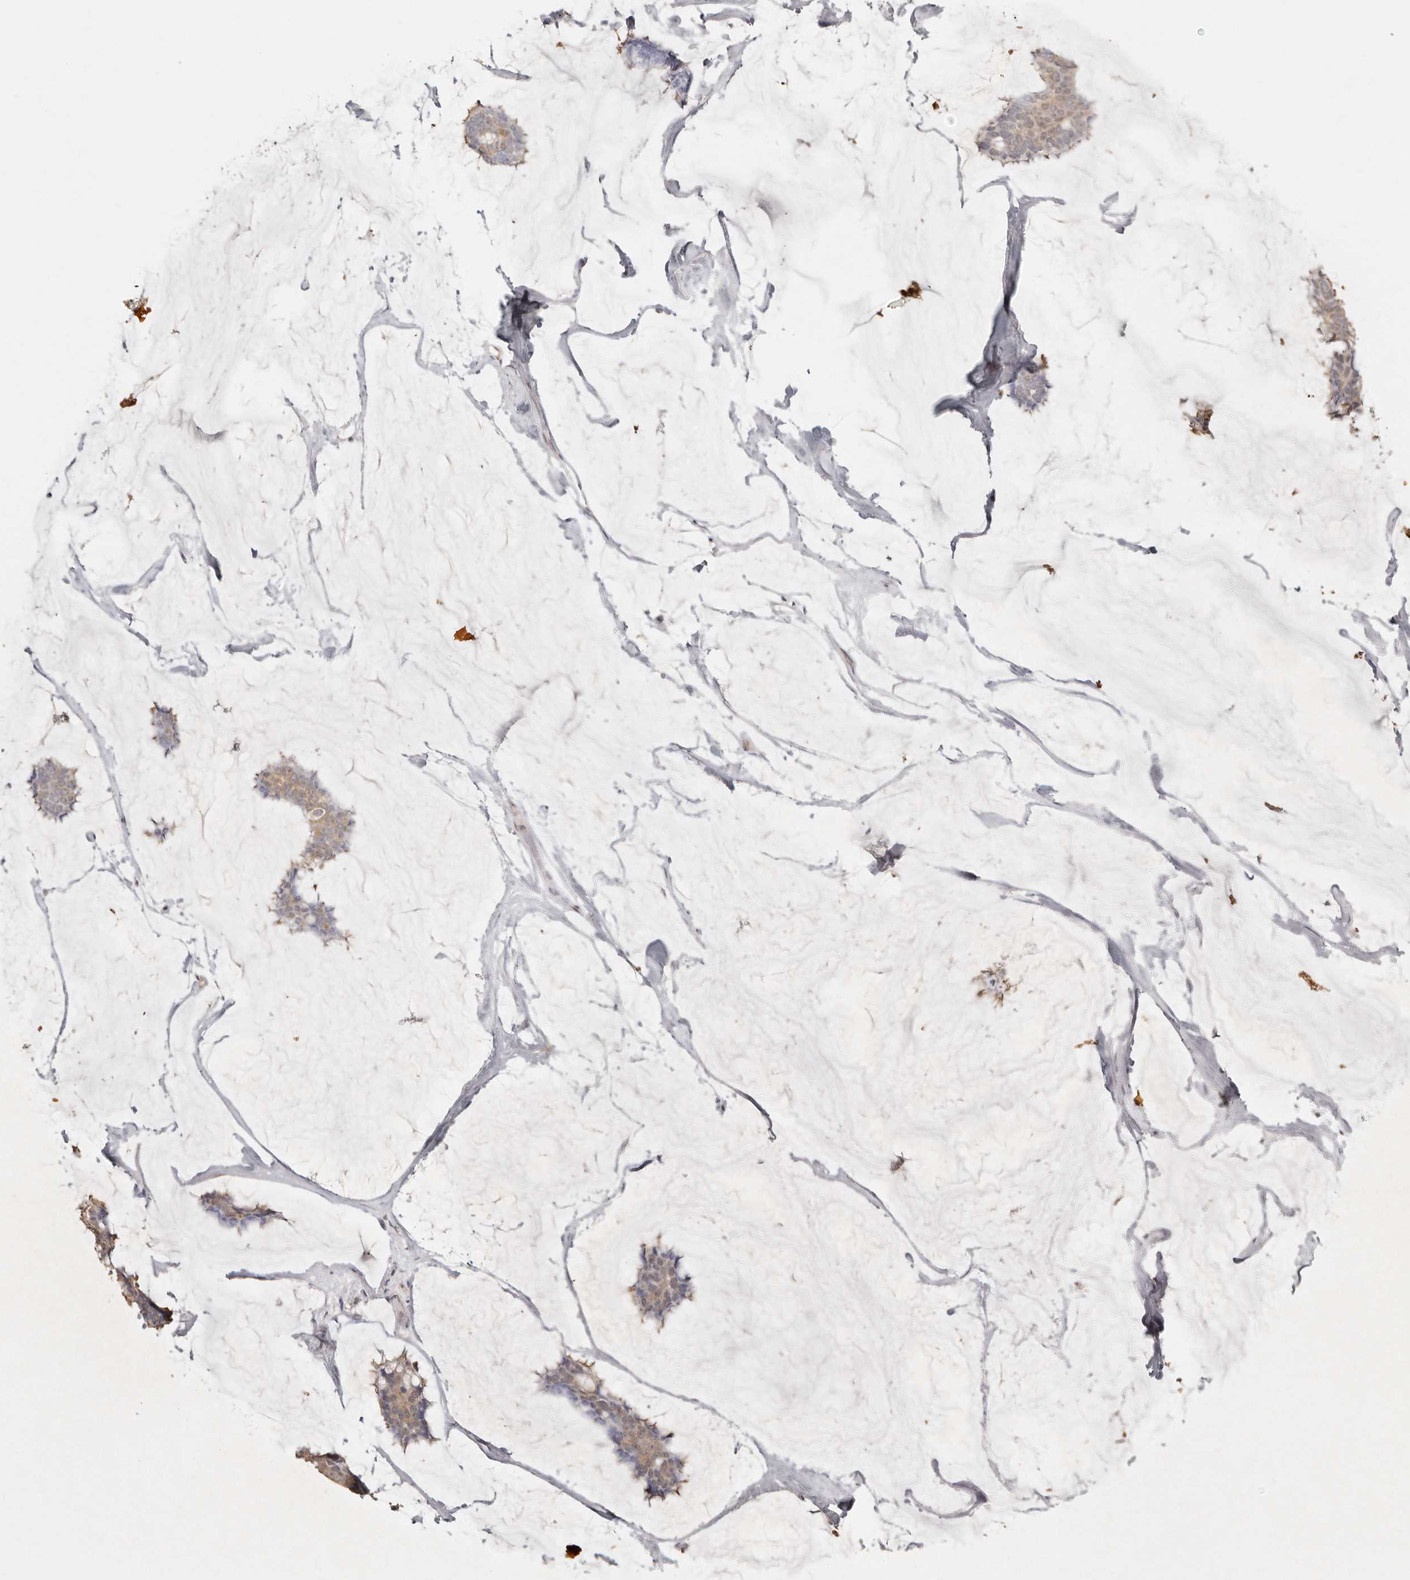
{"staining": {"intensity": "weak", "quantity": ">75%", "location": "cytoplasmic/membranous"}, "tissue": "breast cancer", "cell_type": "Tumor cells", "image_type": "cancer", "snomed": [{"axis": "morphology", "description": "Duct carcinoma"}, {"axis": "topography", "description": "Breast"}], "caption": "There is low levels of weak cytoplasmic/membranous staining in tumor cells of breast cancer (infiltrating ductal carcinoma), as demonstrated by immunohistochemical staining (brown color).", "gene": "PSMA5", "patient": {"sex": "female", "age": 93}}